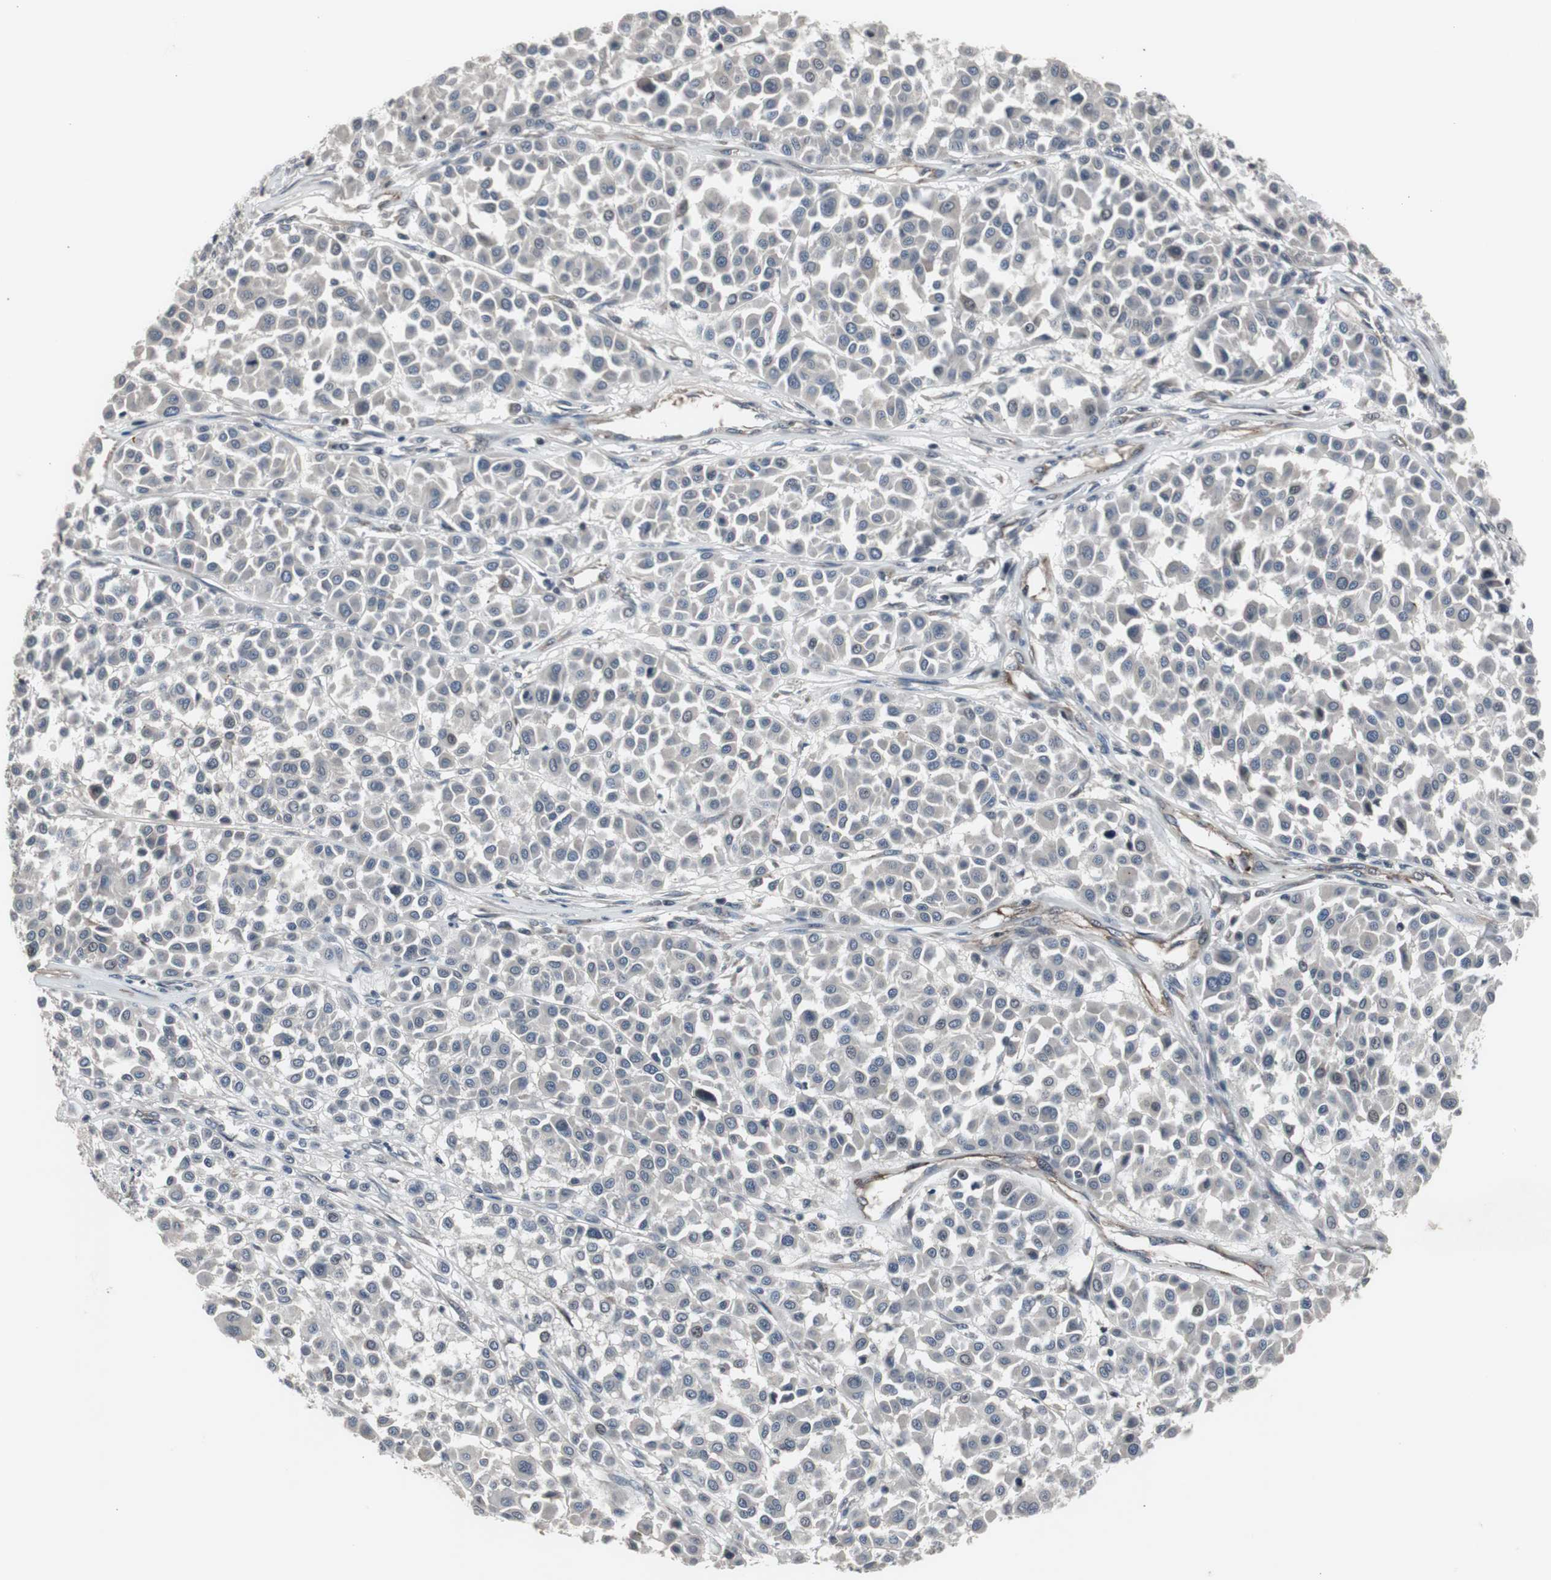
{"staining": {"intensity": "negative", "quantity": "none", "location": "none"}, "tissue": "melanoma", "cell_type": "Tumor cells", "image_type": "cancer", "snomed": [{"axis": "morphology", "description": "Malignant melanoma, Metastatic site"}, {"axis": "topography", "description": "Soft tissue"}], "caption": "IHC image of melanoma stained for a protein (brown), which exhibits no positivity in tumor cells.", "gene": "CRADD", "patient": {"sex": "male", "age": 41}}